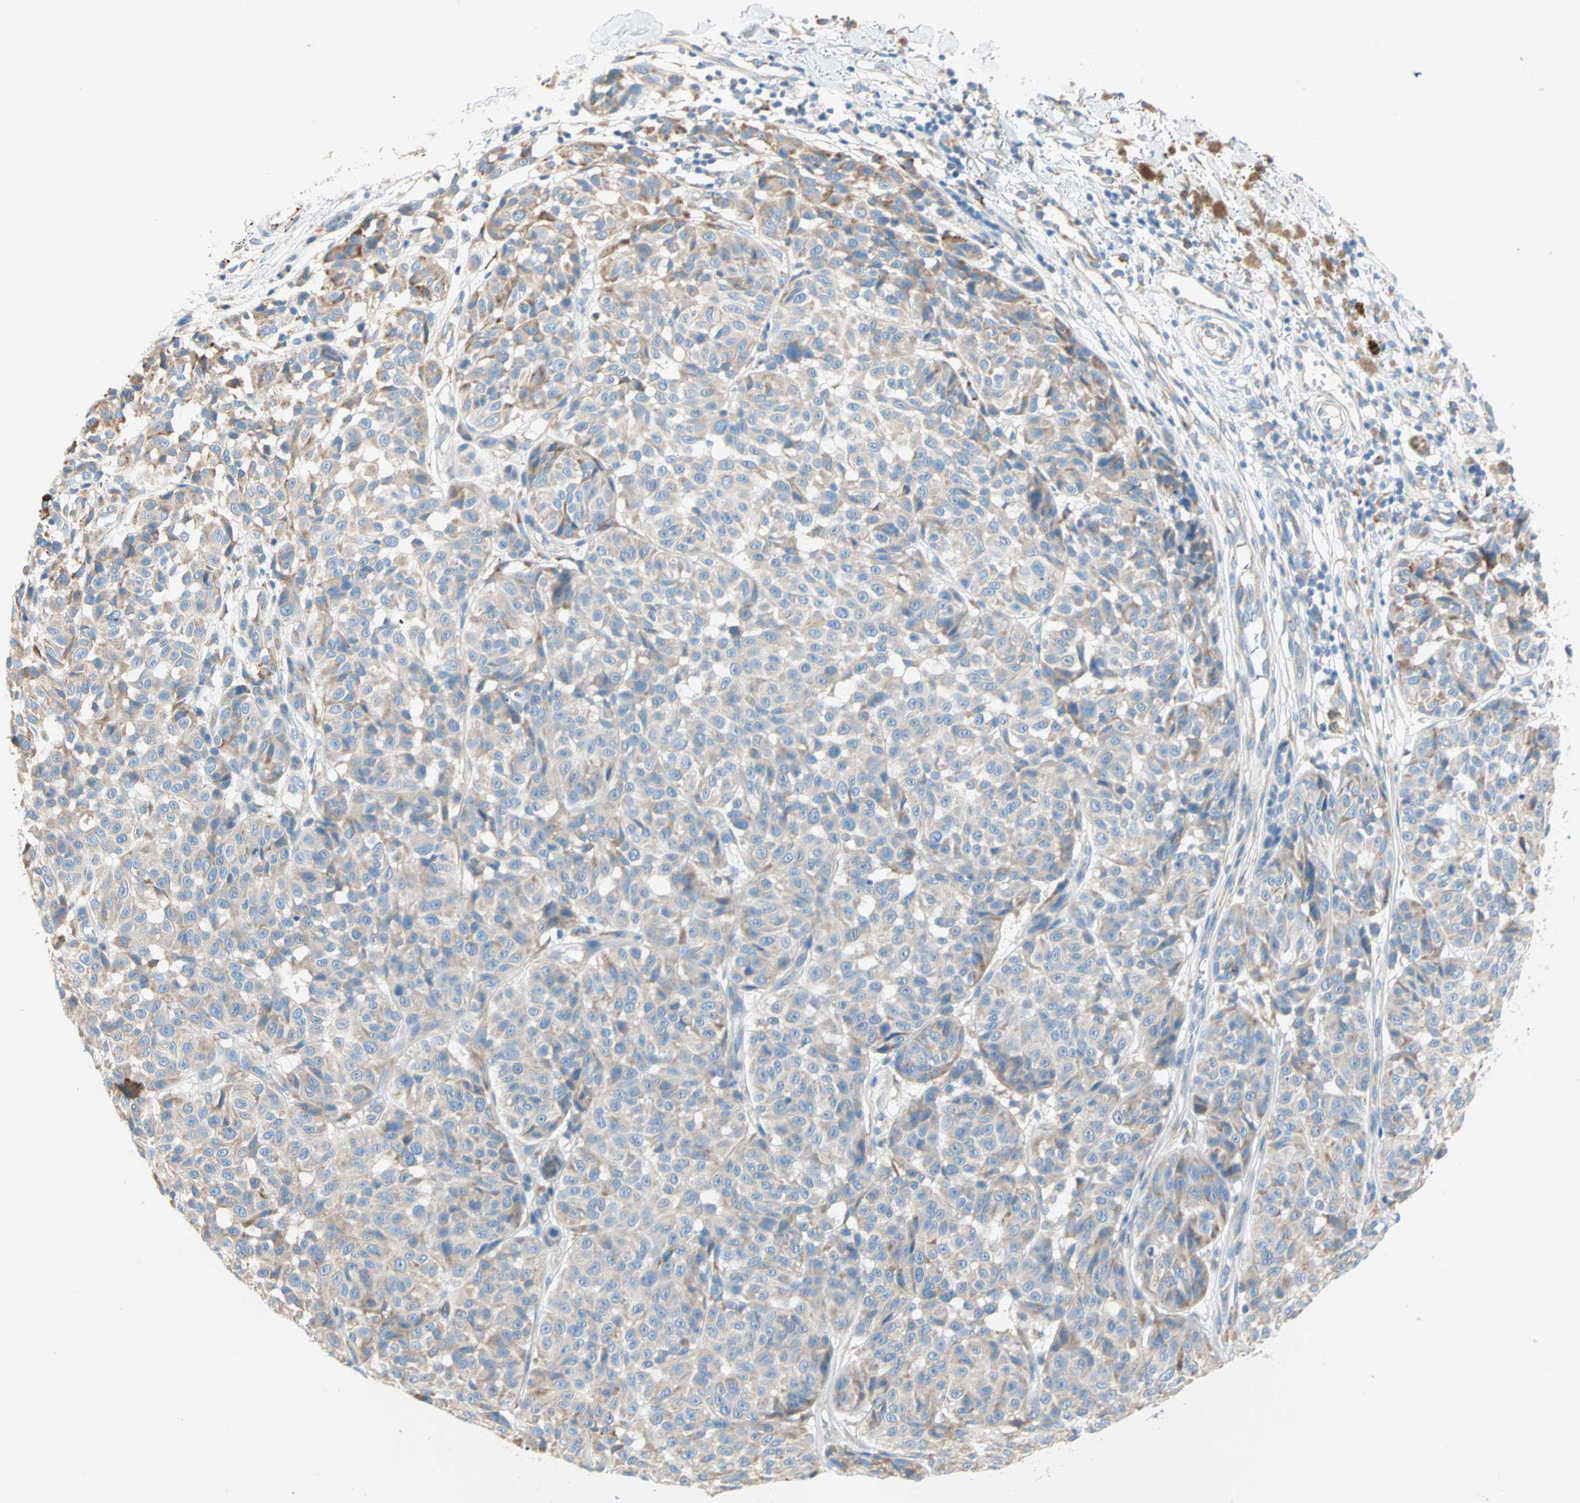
{"staining": {"intensity": "weak", "quantity": ">75%", "location": "cytoplasmic/membranous"}, "tissue": "melanoma", "cell_type": "Tumor cells", "image_type": "cancer", "snomed": [{"axis": "morphology", "description": "Malignant melanoma, NOS"}, {"axis": "topography", "description": "Skin"}], "caption": "Protein expression analysis of melanoma displays weak cytoplasmic/membranous positivity in approximately >75% of tumor cells. The staining is performed using DAB (3,3'-diaminobenzidine) brown chromogen to label protein expression. The nuclei are counter-stained blue using hematoxylin.", "gene": "PLCXD1", "patient": {"sex": "female", "age": 46}}